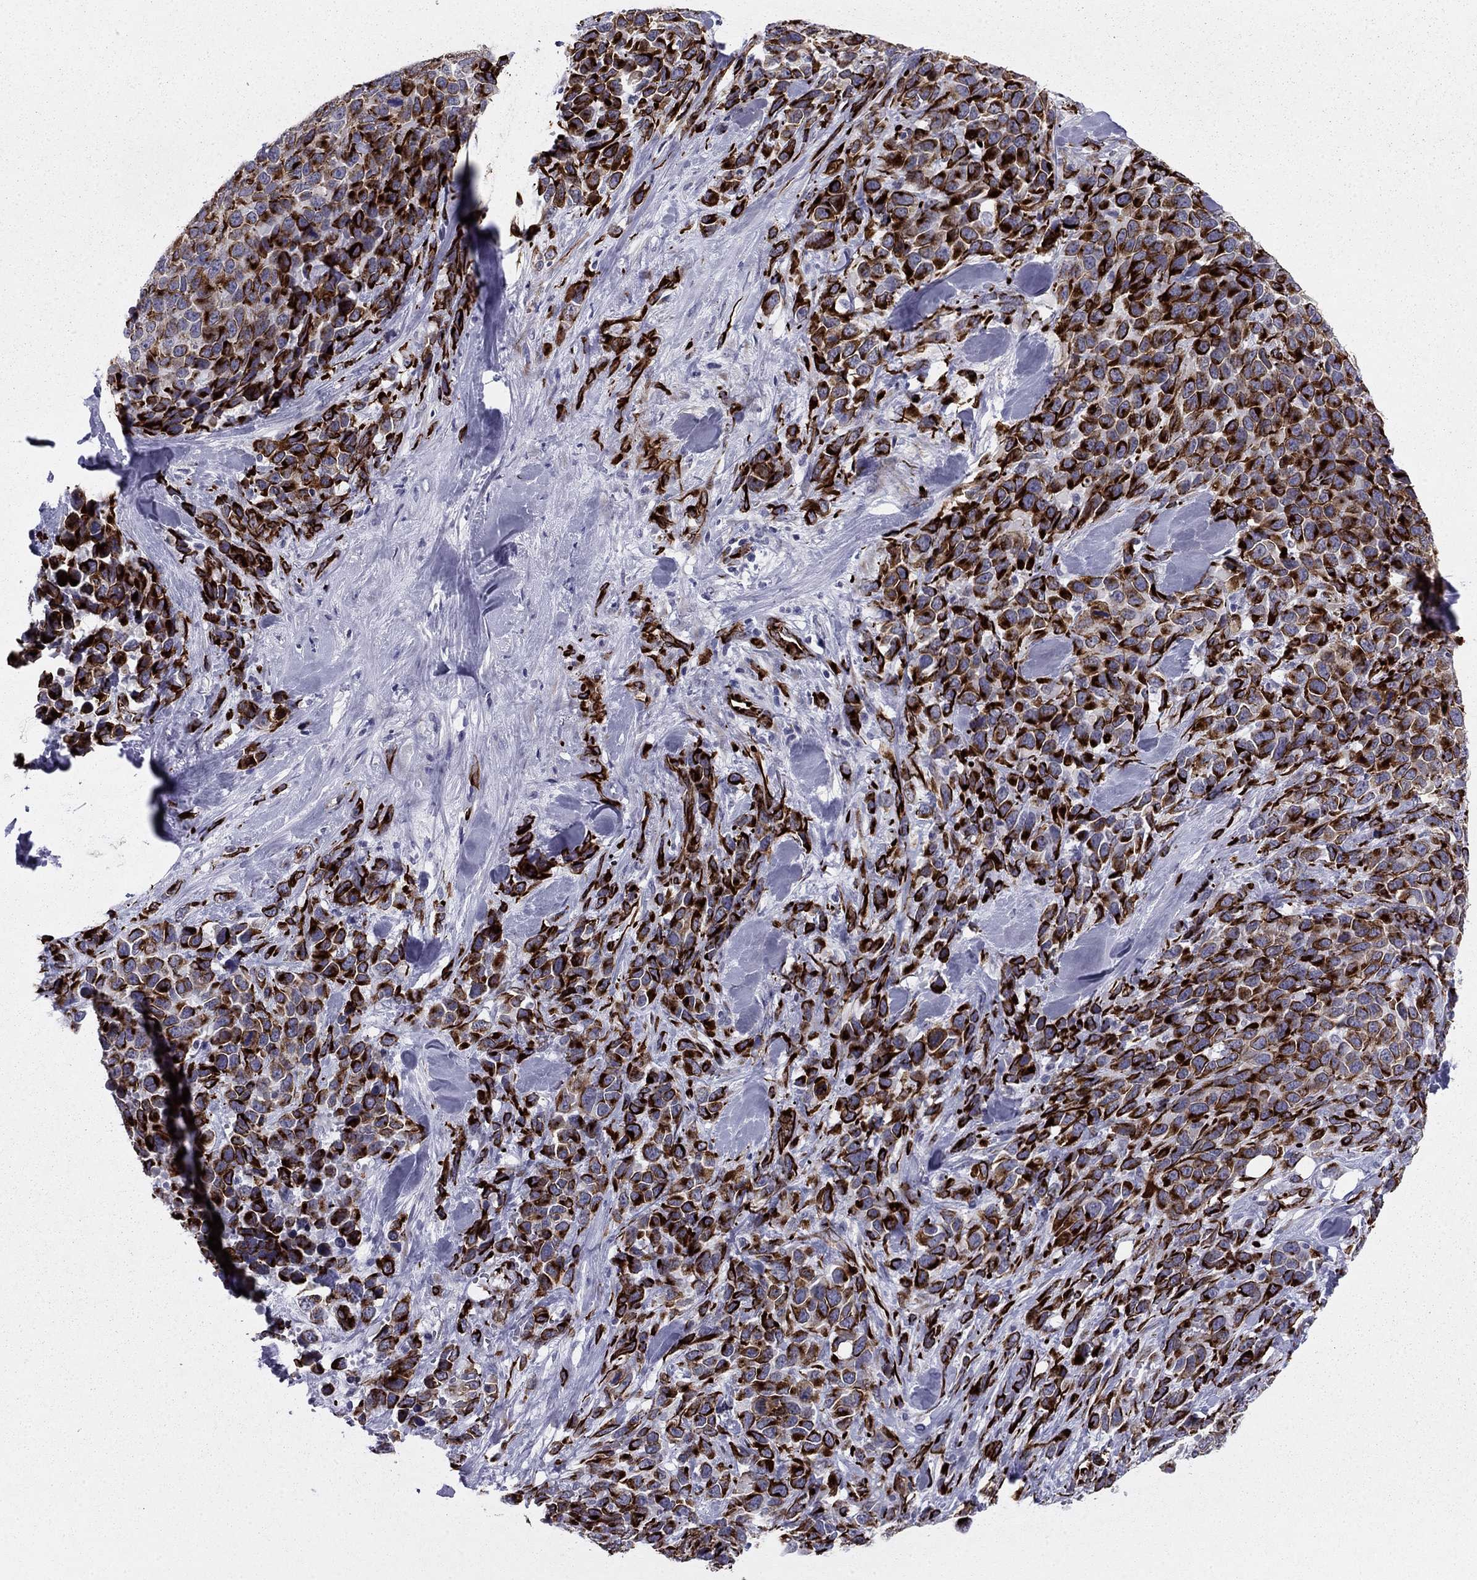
{"staining": {"intensity": "strong", "quantity": "25%-75%", "location": "cytoplasmic/membranous"}, "tissue": "melanoma", "cell_type": "Tumor cells", "image_type": "cancer", "snomed": [{"axis": "morphology", "description": "Malignant melanoma, Metastatic site"}, {"axis": "topography", "description": "Skin"}], "caption": "Malignant melanoma (metastatic site) was stained to show a protein in brown. There is high levels of strong cytoplasmic/membranous staining in about 25%-75% of tumor cells.", "gene": "ANKS4B", "patient": {"sex": "male", "age": 84}}